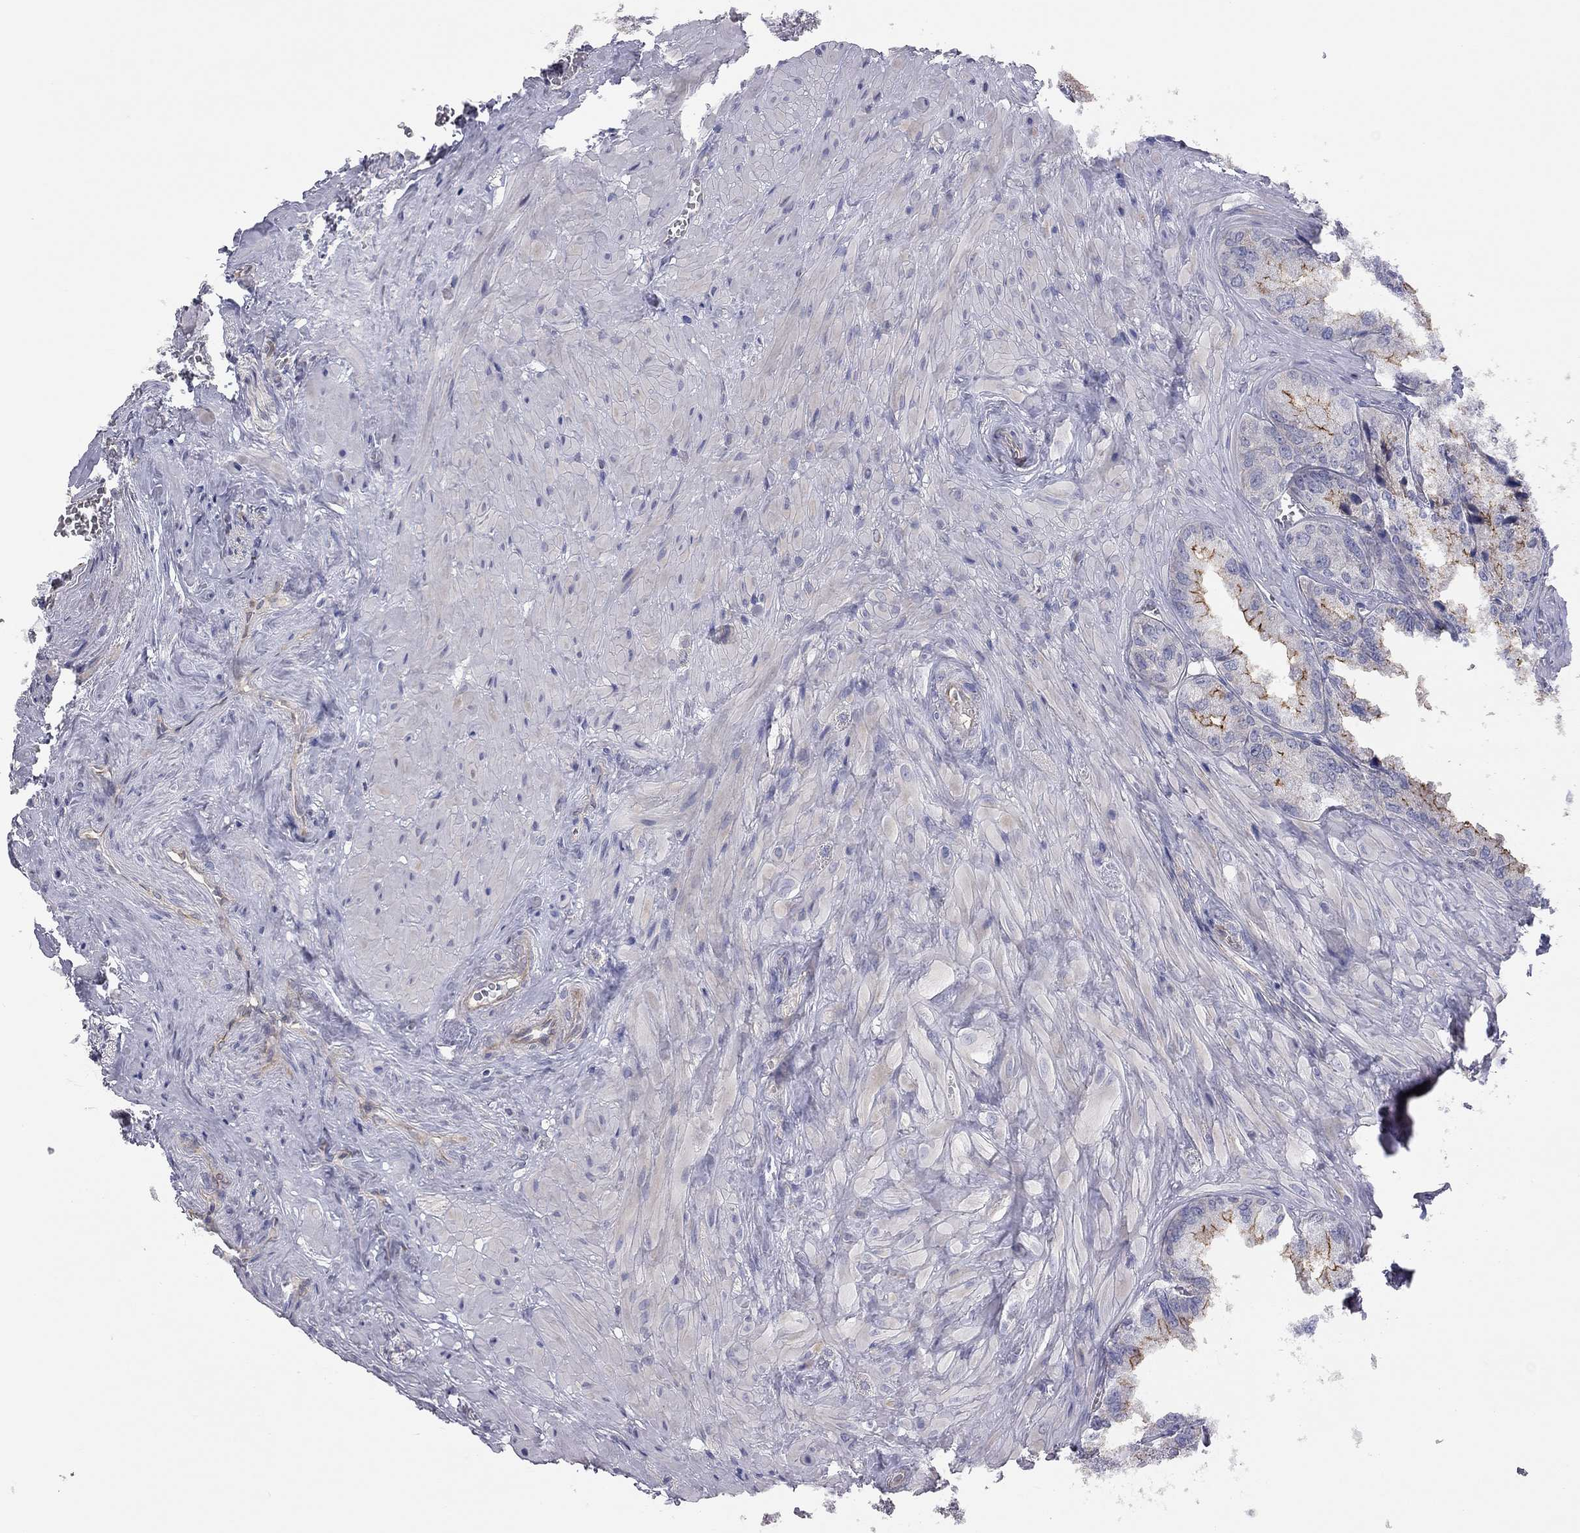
{"staining": {"intensity": "strong", "quantity": "25%-75%", "location": "cytoplasmic/membranous"}, "tissue": "seminal vesicle", "cell_type": "Glandular cells", "image_type": "normal", "snomed": [{"axis": "morphology", "description": "Normal tissue, NOS"}, {"axis": "topography", "description": "Seminal veicle"}], "caption": "The photomicrograph shows staining of benign seminal vesicle, revealing strong cytoplasmic/membranous protein staining (brown color) within glandular cells.", "gene": "GPRC5B", "patient": {"sex": "male", "age": 72}}